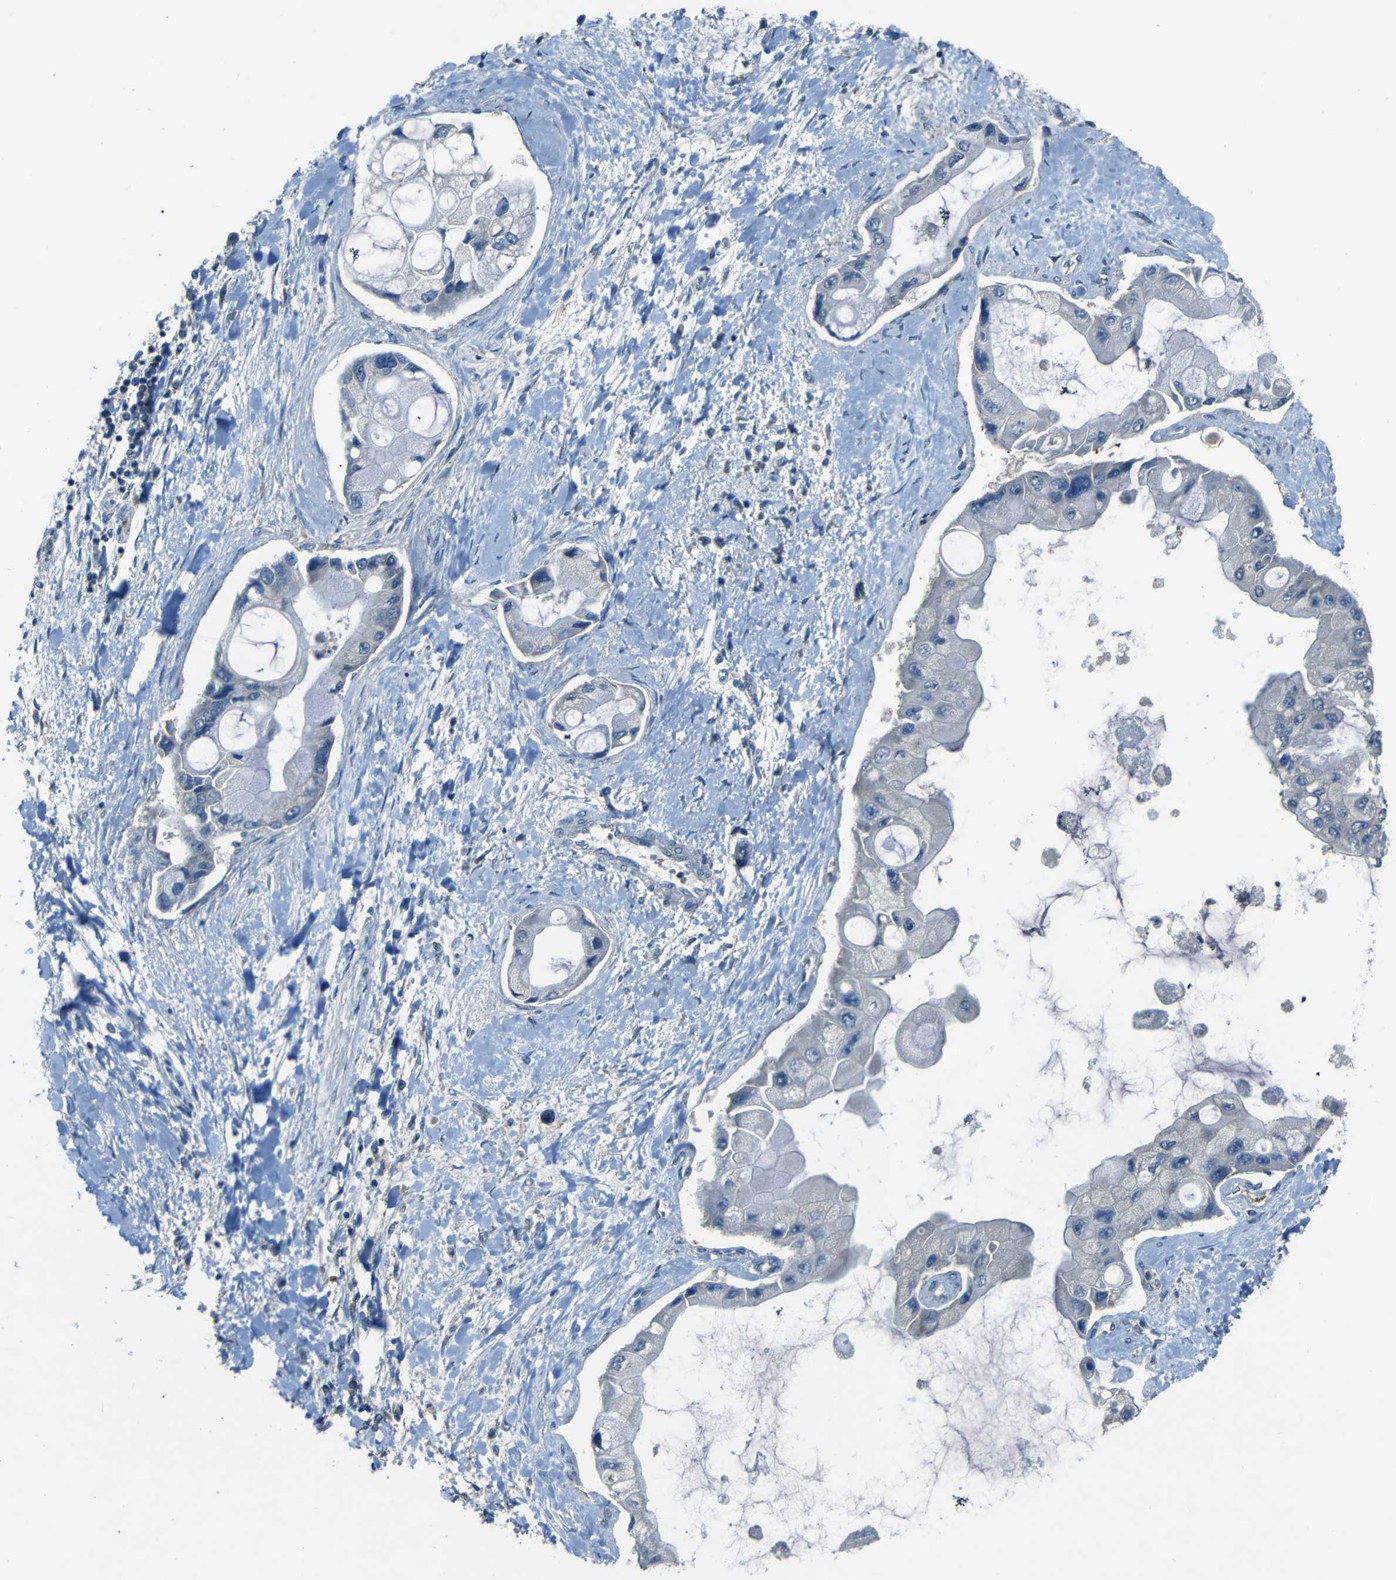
{"staining": {"intensity": "negative", "quantity": "none", "location": "none"}, "tissue": "liver cancer", "cell_type": "Tumor cells", "image_type": "cancer", "snomed": [{"axis": "morphology", "description": "Cholangiocarcinoma"}, {"axis": "topography", "description": "Liver"}], "caption": "An immunohistochemistry (IHC) micrograph of liver cancer is shown. There is no staining in tumor cells of liver cancer.", "gene": "SLA", "patient": {"sex": "male", "age": 50}}